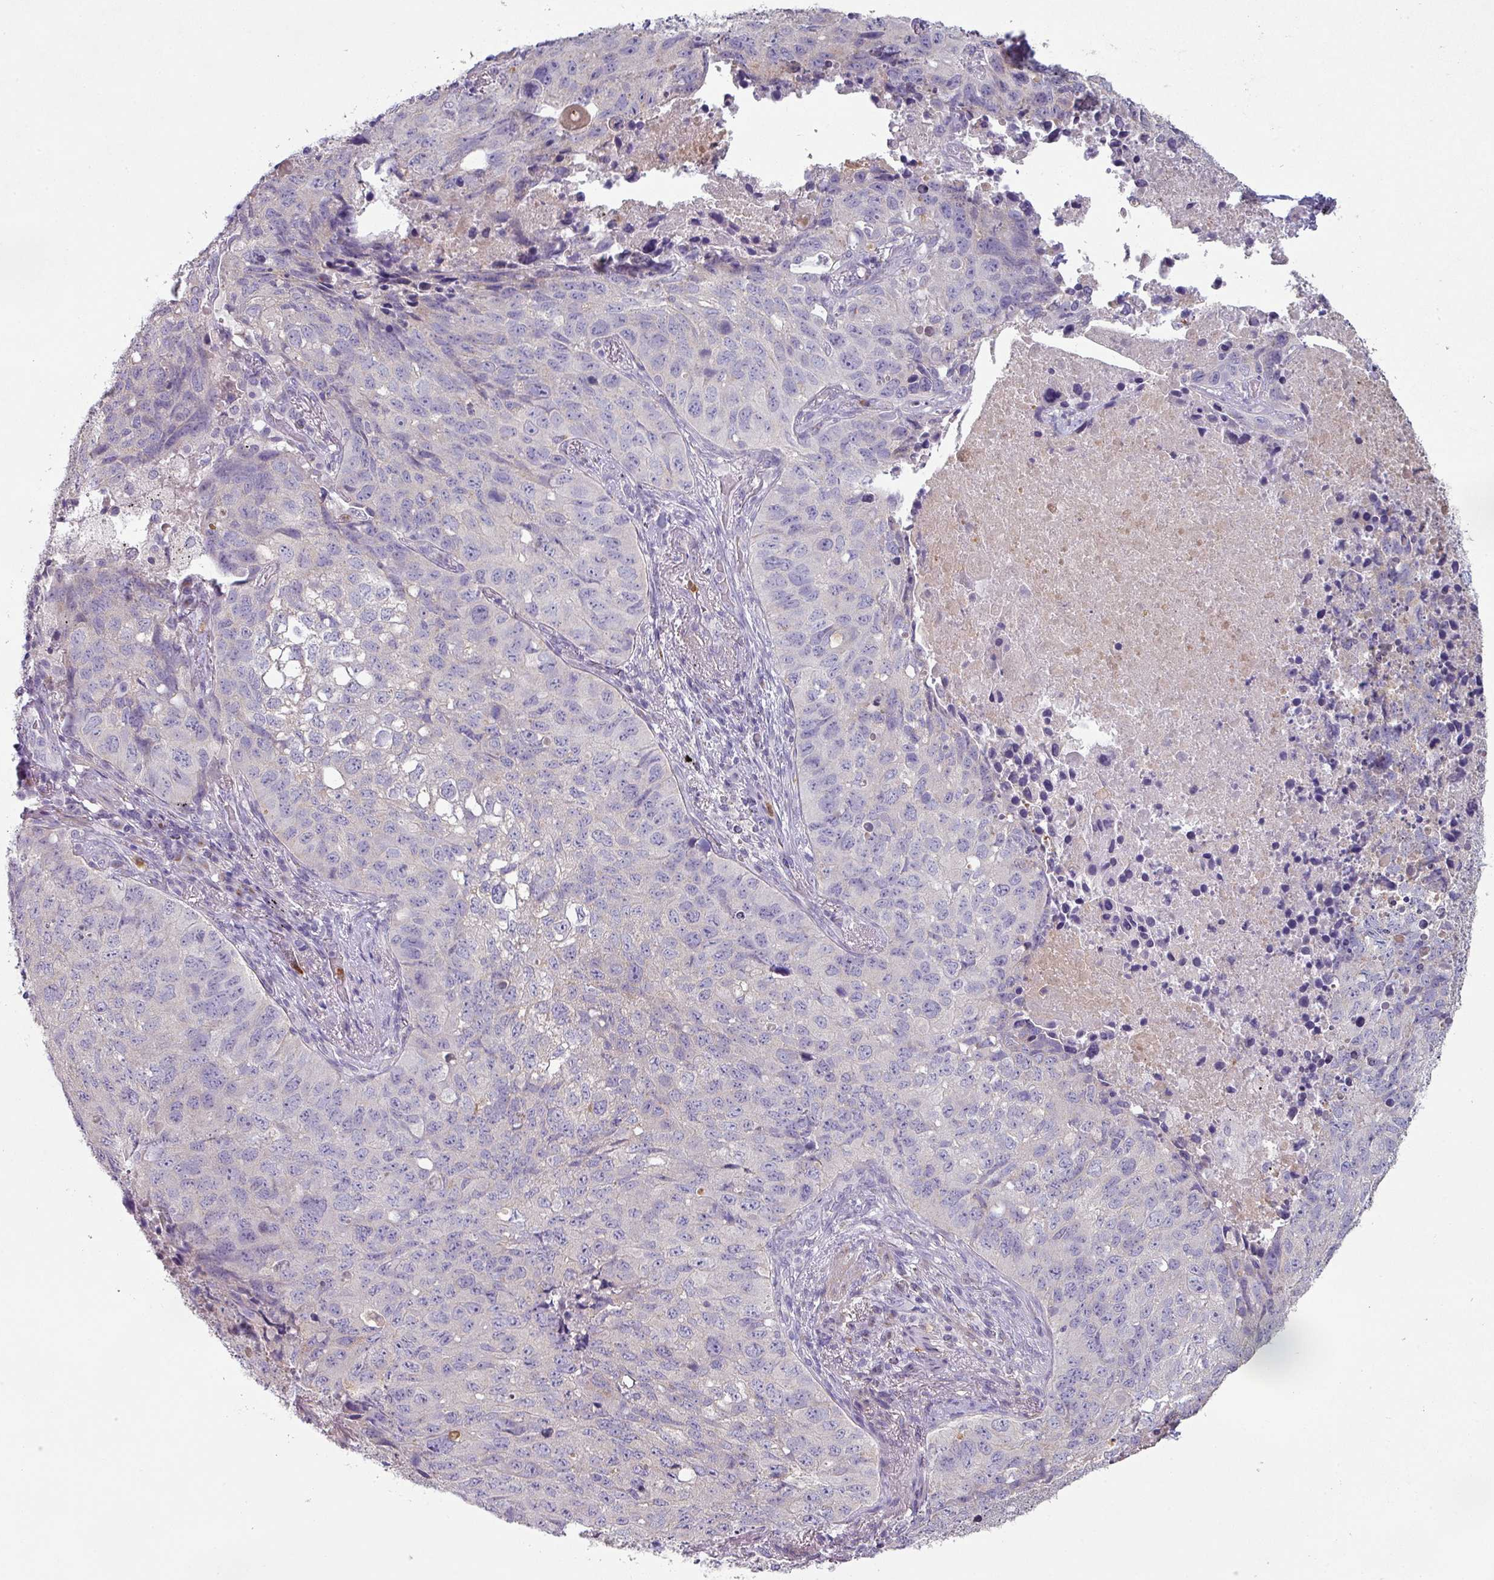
{"staining": {"intensity": "negative", "quantity": "none", "location": "none"}, "tissue": "lung cancer", "cell_type": "Tumor cells", "image_type": "cancer", "snomed": [{"axis": "morphology", "description": "Squamous cell carcinoma, NOS"}, {"axis": "topography", "description": "Lung"}], "caption": "Immunohistochemical staining of human lung cancer shows no significant expression in tumor cells.", "gene": "MAGEC3", "patient": {"sex": "male", "age": 60}}